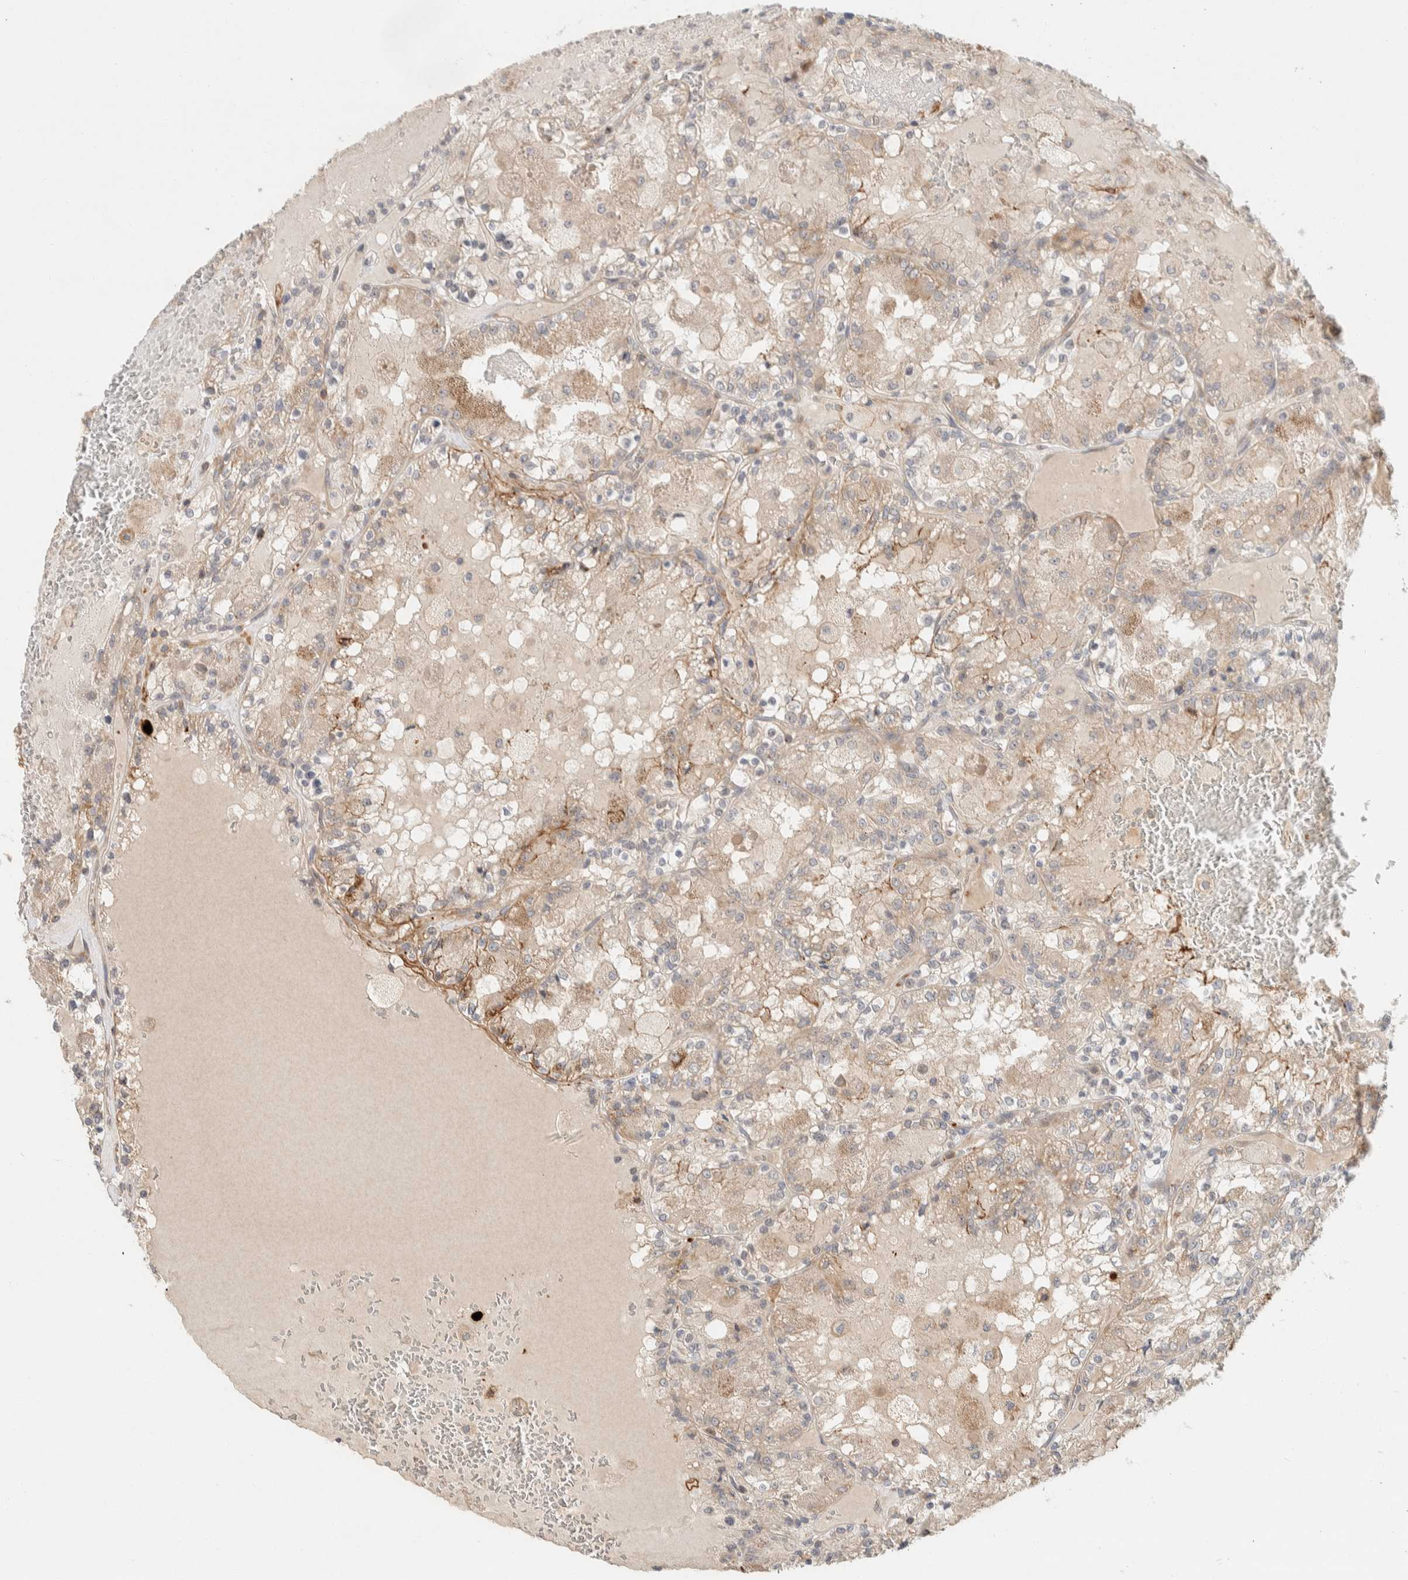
{"staining": {"intensity": "weak", "quantity": ">75%", "location": "cytoplasmic/membranous"}, "tissue": "renal cancer", "cell_type": "Tumor cells", "image_type": "cancer", "snomed": [{"axis": "morphology", "description": "Adenocarcinoma, NOS"}, {"axis": "topography", "description": "Kidney"}], "caption": "Human adenocarcinoma (renal) stained for a protein (brown) displays weak cytoplasmic/membranous positive staining in approximately >75% of tumor cells.", "gene": "KIF9", "patient": {"sex": "female", "age": 56}}